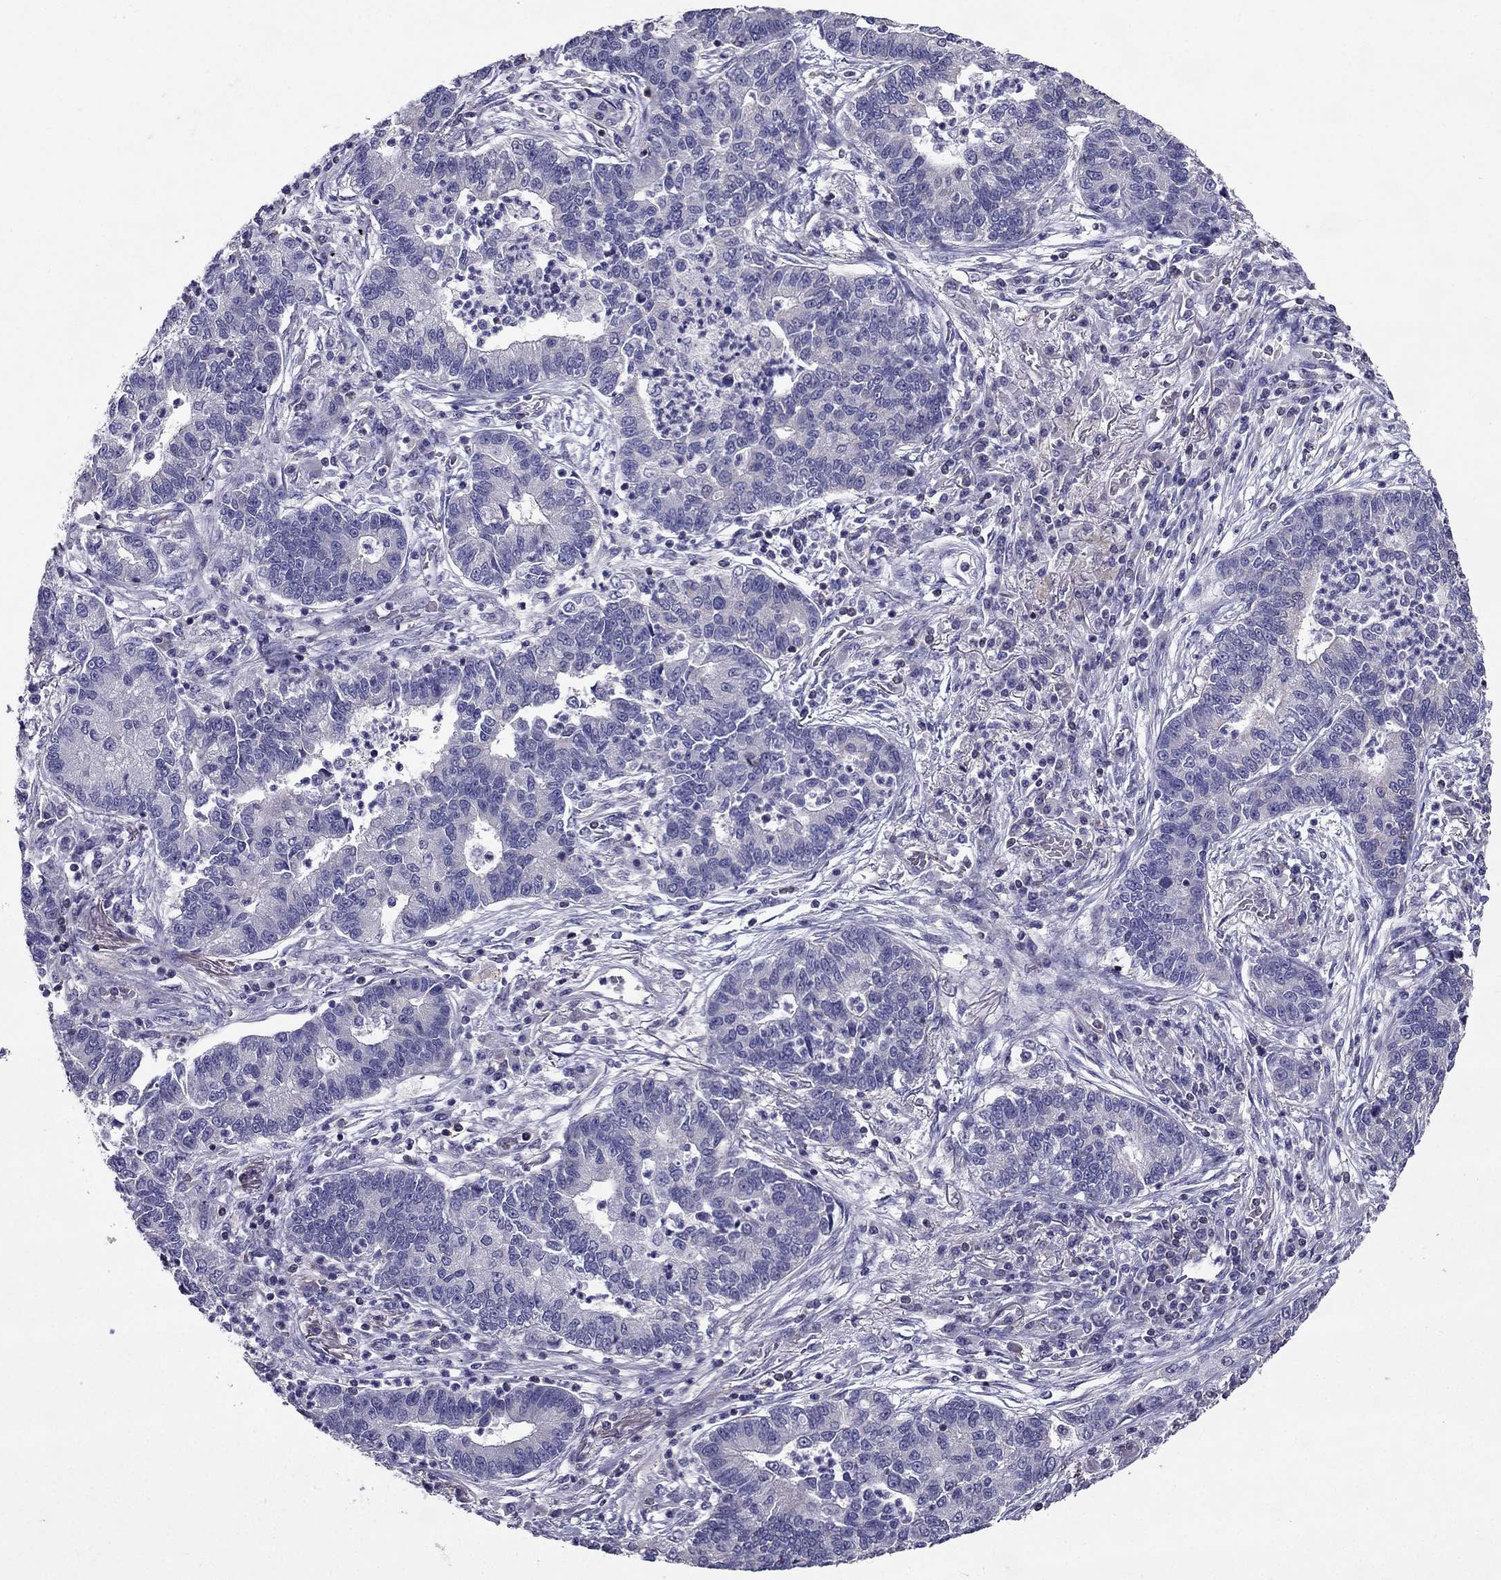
{"staining": {"intensity": "negative", "quantity": "none", "location": "none"}, "tissue": "lung cancer", "cell_type": "Tumor cells", "image_type": "cancer", "snomed": [{"axis": "morphology", "description": "Adenocarcinoma, NOS"}, {"axis": "topography", "description": "Lung"}], "caption": "This is an immunohistochemistry (IHC) histopathology image of human lung cancer (adenocarcinoma). There is no staining in tumor cells.", "gene": "AAK1", "patient": {"sex": "female", "age": 57}}